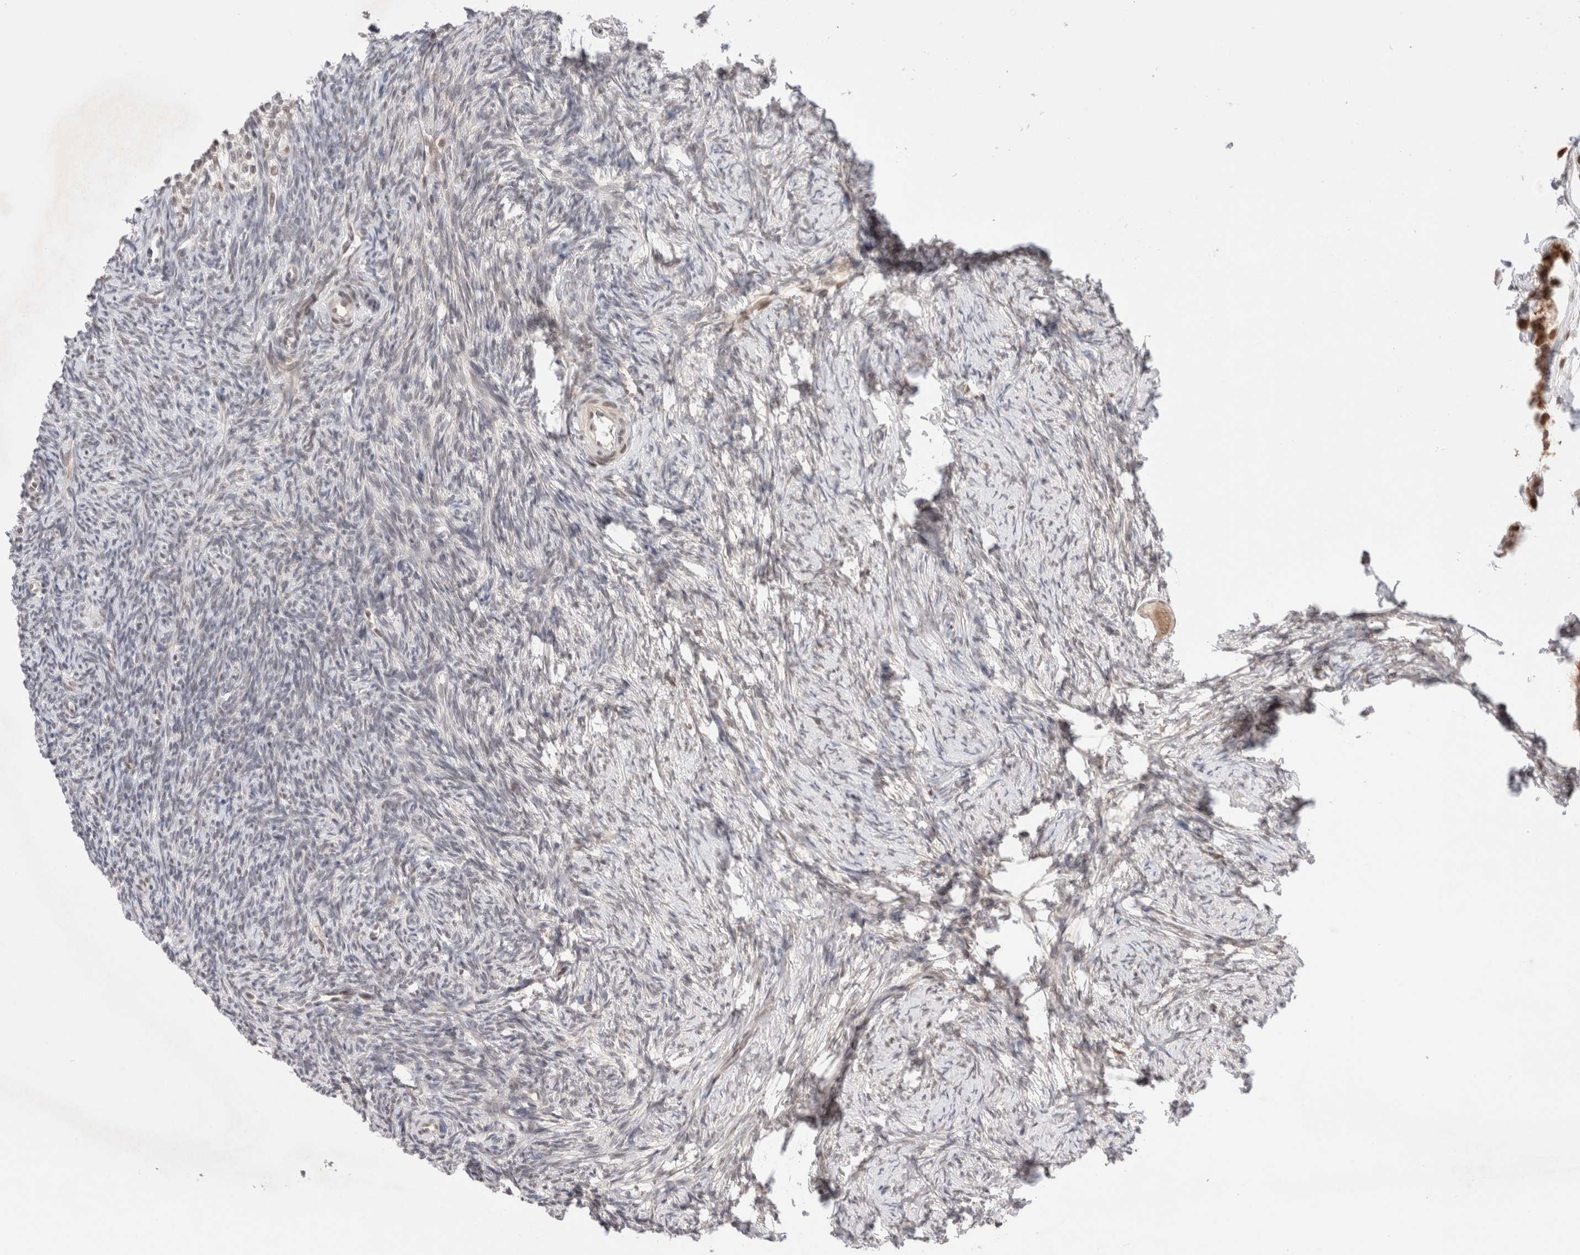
{"staining": {"intensity": "moderate", "quantity": ">75%", "location": "nuclear"}, "tissue": "ovary", "cell_type": "Follicle cells", "image_type": "normal", "snomed": [{"axis": "morphology", "description": "Normal tissue, NOS"}, {"axis": "topography", "description": "Ovary"}], "caption": "An immunohistochemistry micrograph of unremarkable tissue is shown. Protein staining in brown shows moderate nuclear positivity in ovary within follicle cells. Using DAB (3,3'-diaminobenzidine) (brown) and hematoxylin (blue) stains, captured at high magnification using brightfield microscopy.", "gene": "GATAD2A", "patient": {"sex": "female", "age": 34}}